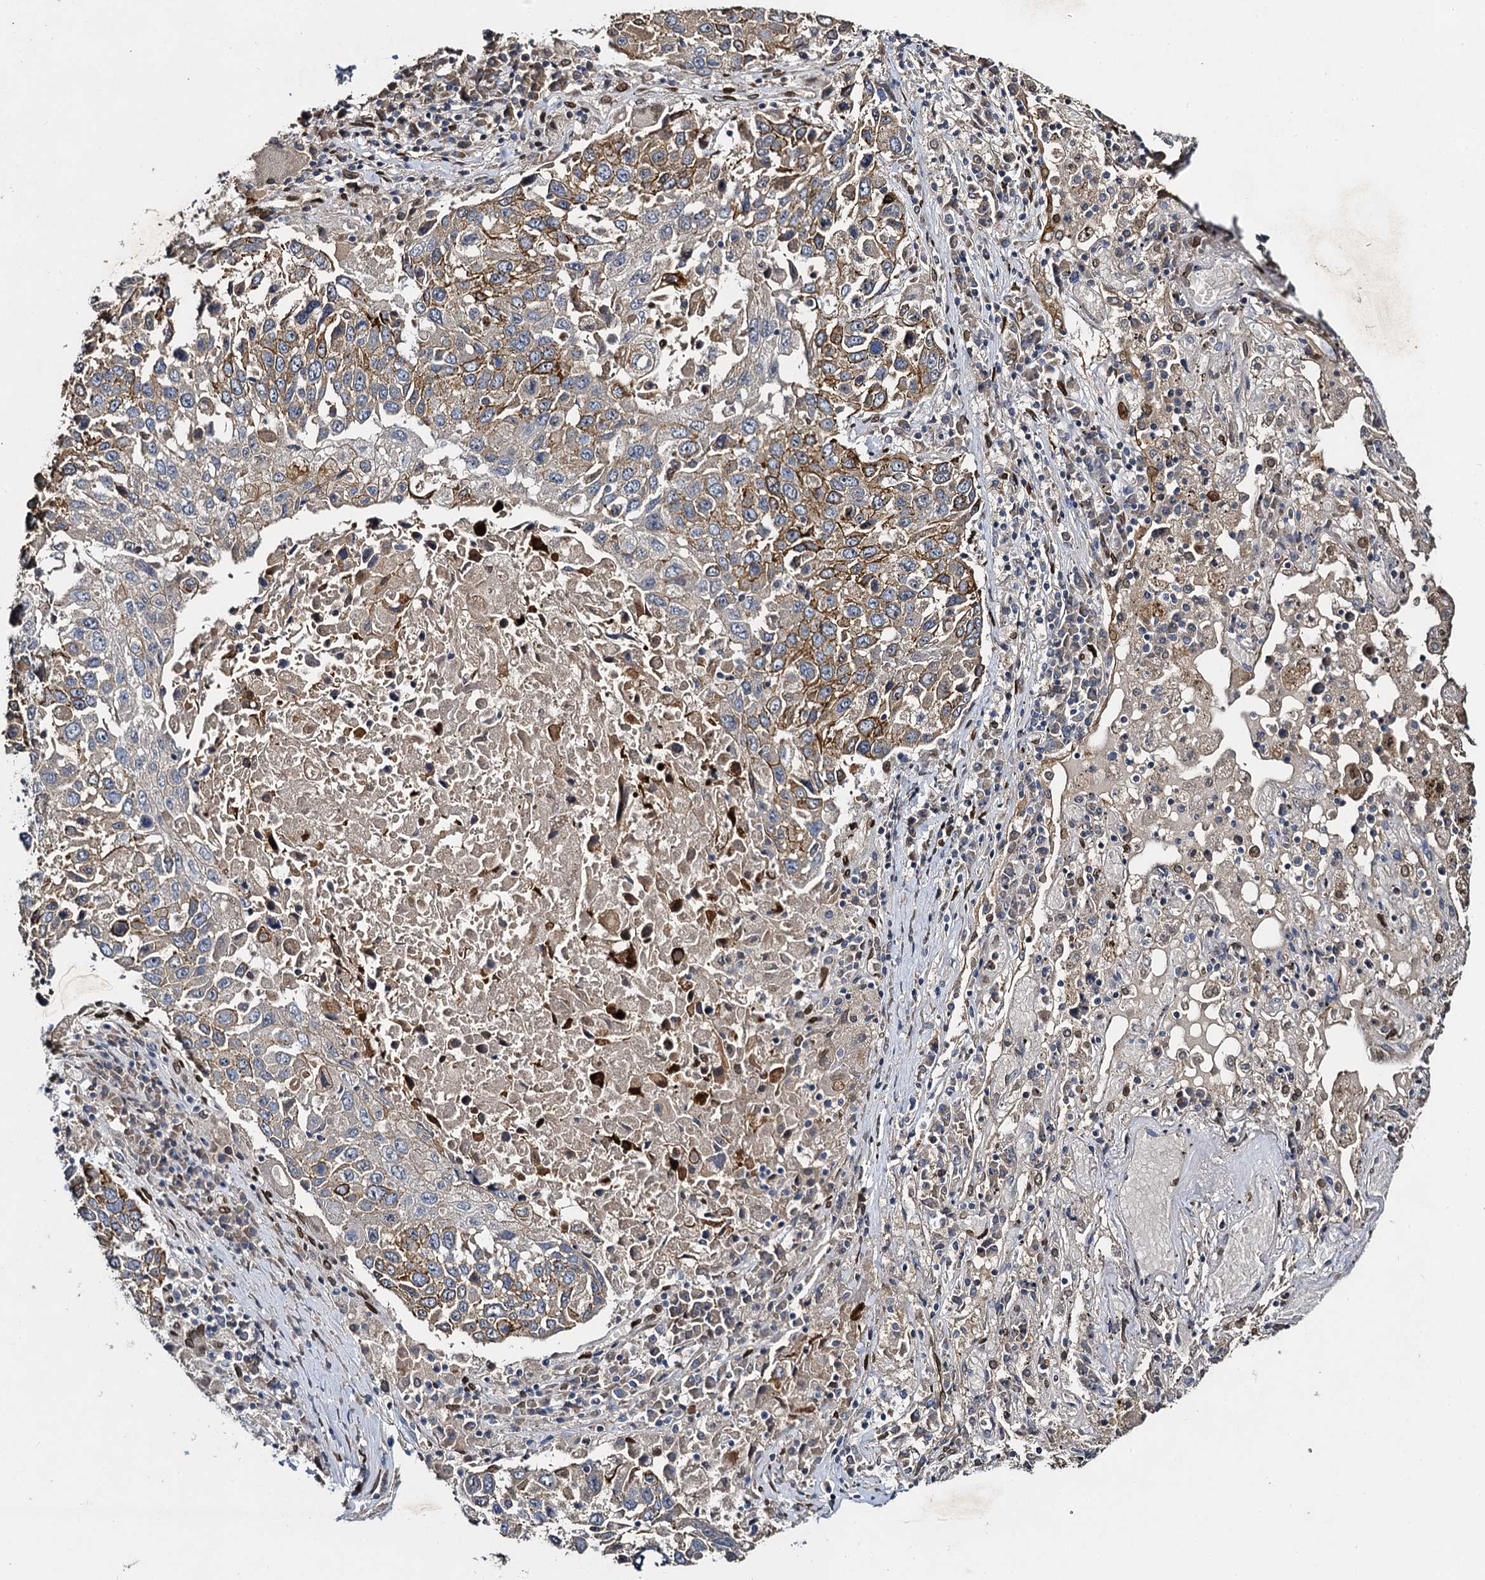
{"staining": {"intensity": "moderate", "quantity": "25%-75%", "location": "cytoplasmic/membranous"}, "tissue": "lung cancer", "cell_type": "Tumor cells", "image_type": "cancer", "snomed": [{"axis": "morphology", "description": "Squamous cell carcinoma, NOS"}, {"axis": "topography", "description": "Lung"}], "caption": "Lung cancer (squamous cell carcinoma) stained with DAB immunohistochemistry (IHC) shows medium levels of moderate cytoplasmic/membranous expression in approximately 25%-75% of tumor cells.", "gene": "SLC11A2", "patient": {"sex": "male", "age": 65}}